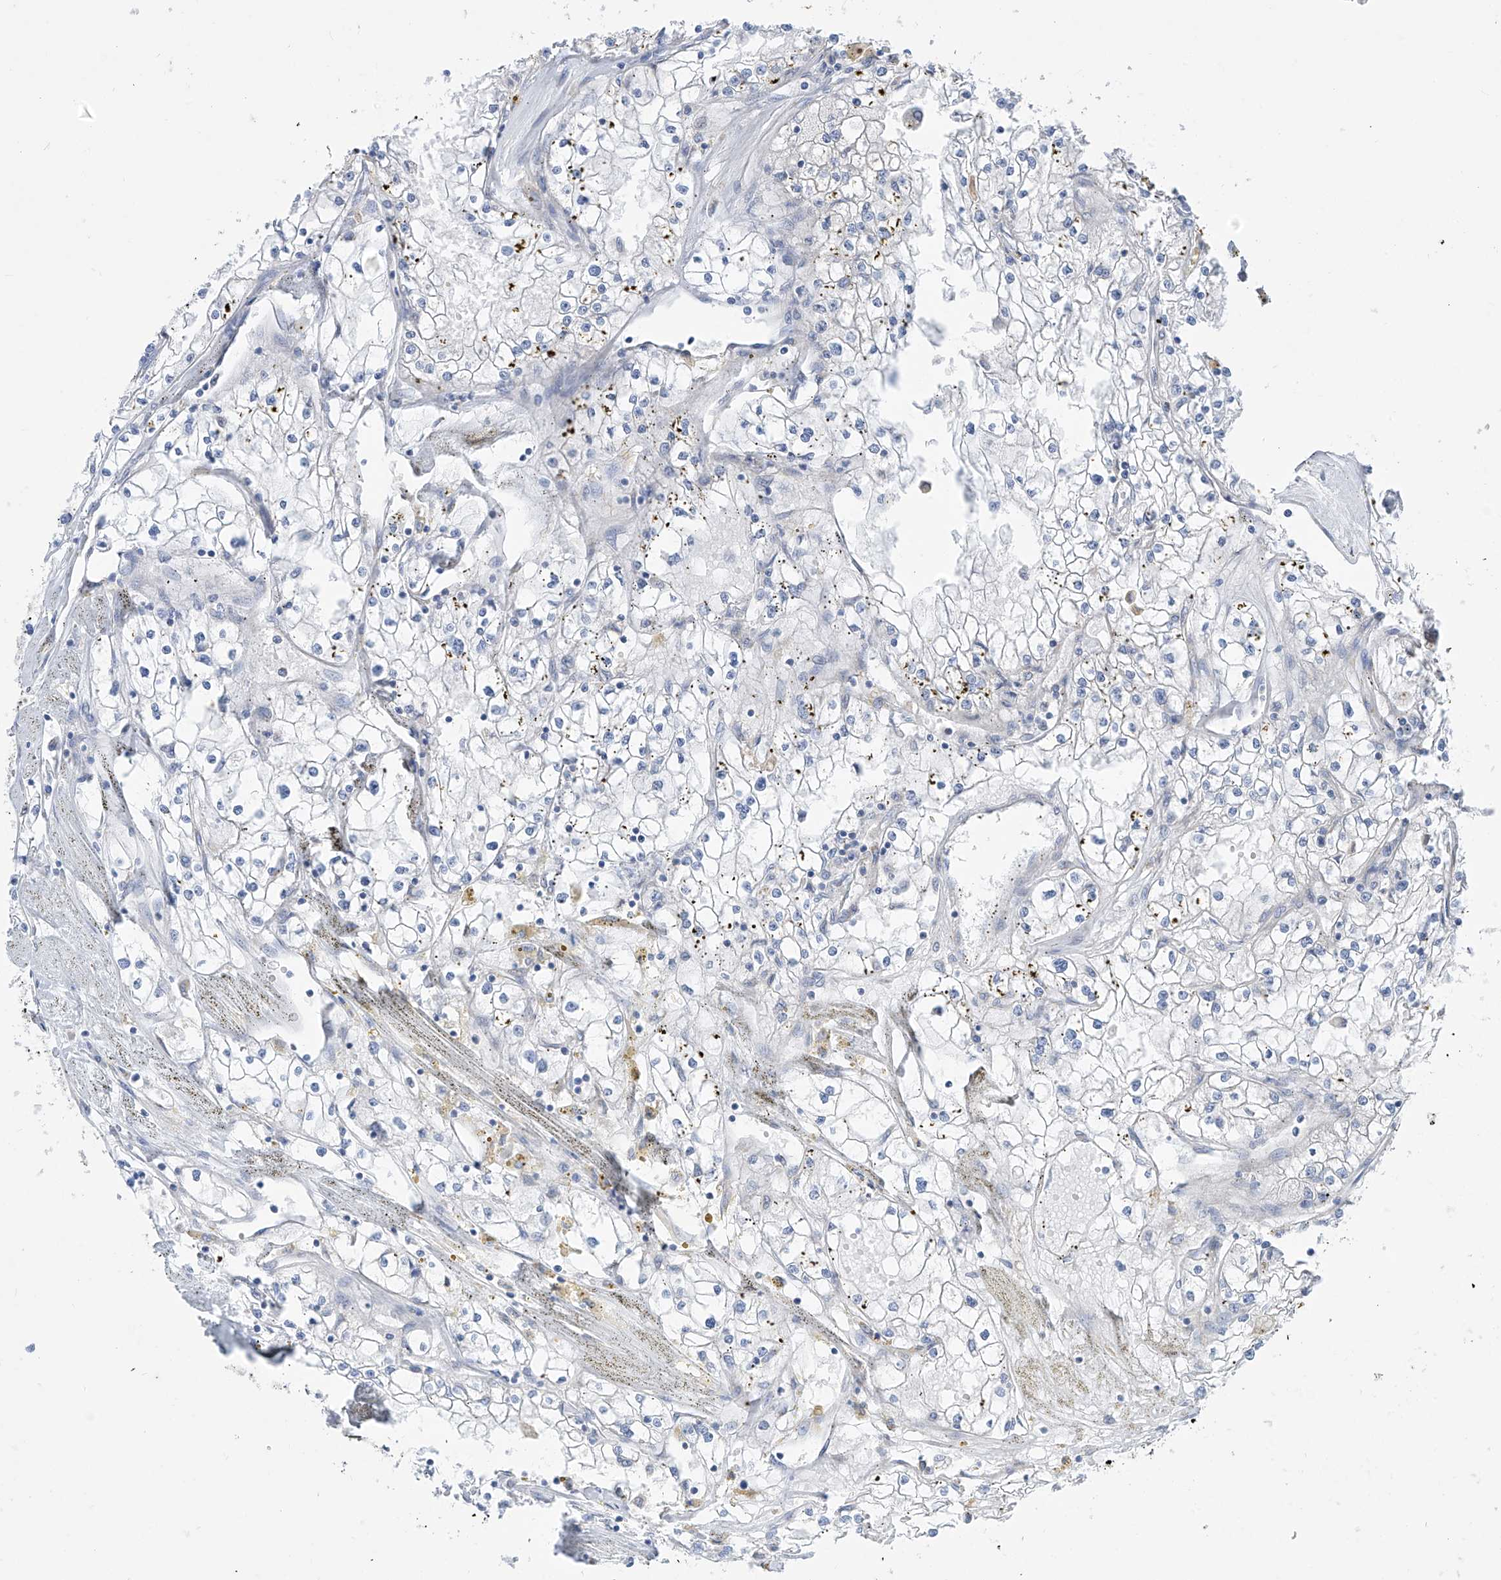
{"staining": {"intensity": "negative", "quantity": "none", "location": "none"}, "tissue": "renal cancer", "cell_type": "Tumor cells", "image_type": "cancer", "snomed": [{"axis": "morphology", "description": "Adenocarcinoma, NOS"}, {"axis": "topography", "description": "Kidney"}], "caption": "Protein analysis of renal cancer (adenocarcinoma) reveals no significant expression in tumor cells.", "gene": "KRTAP25-1", "patient": {"sex": "male", "age": 56}}